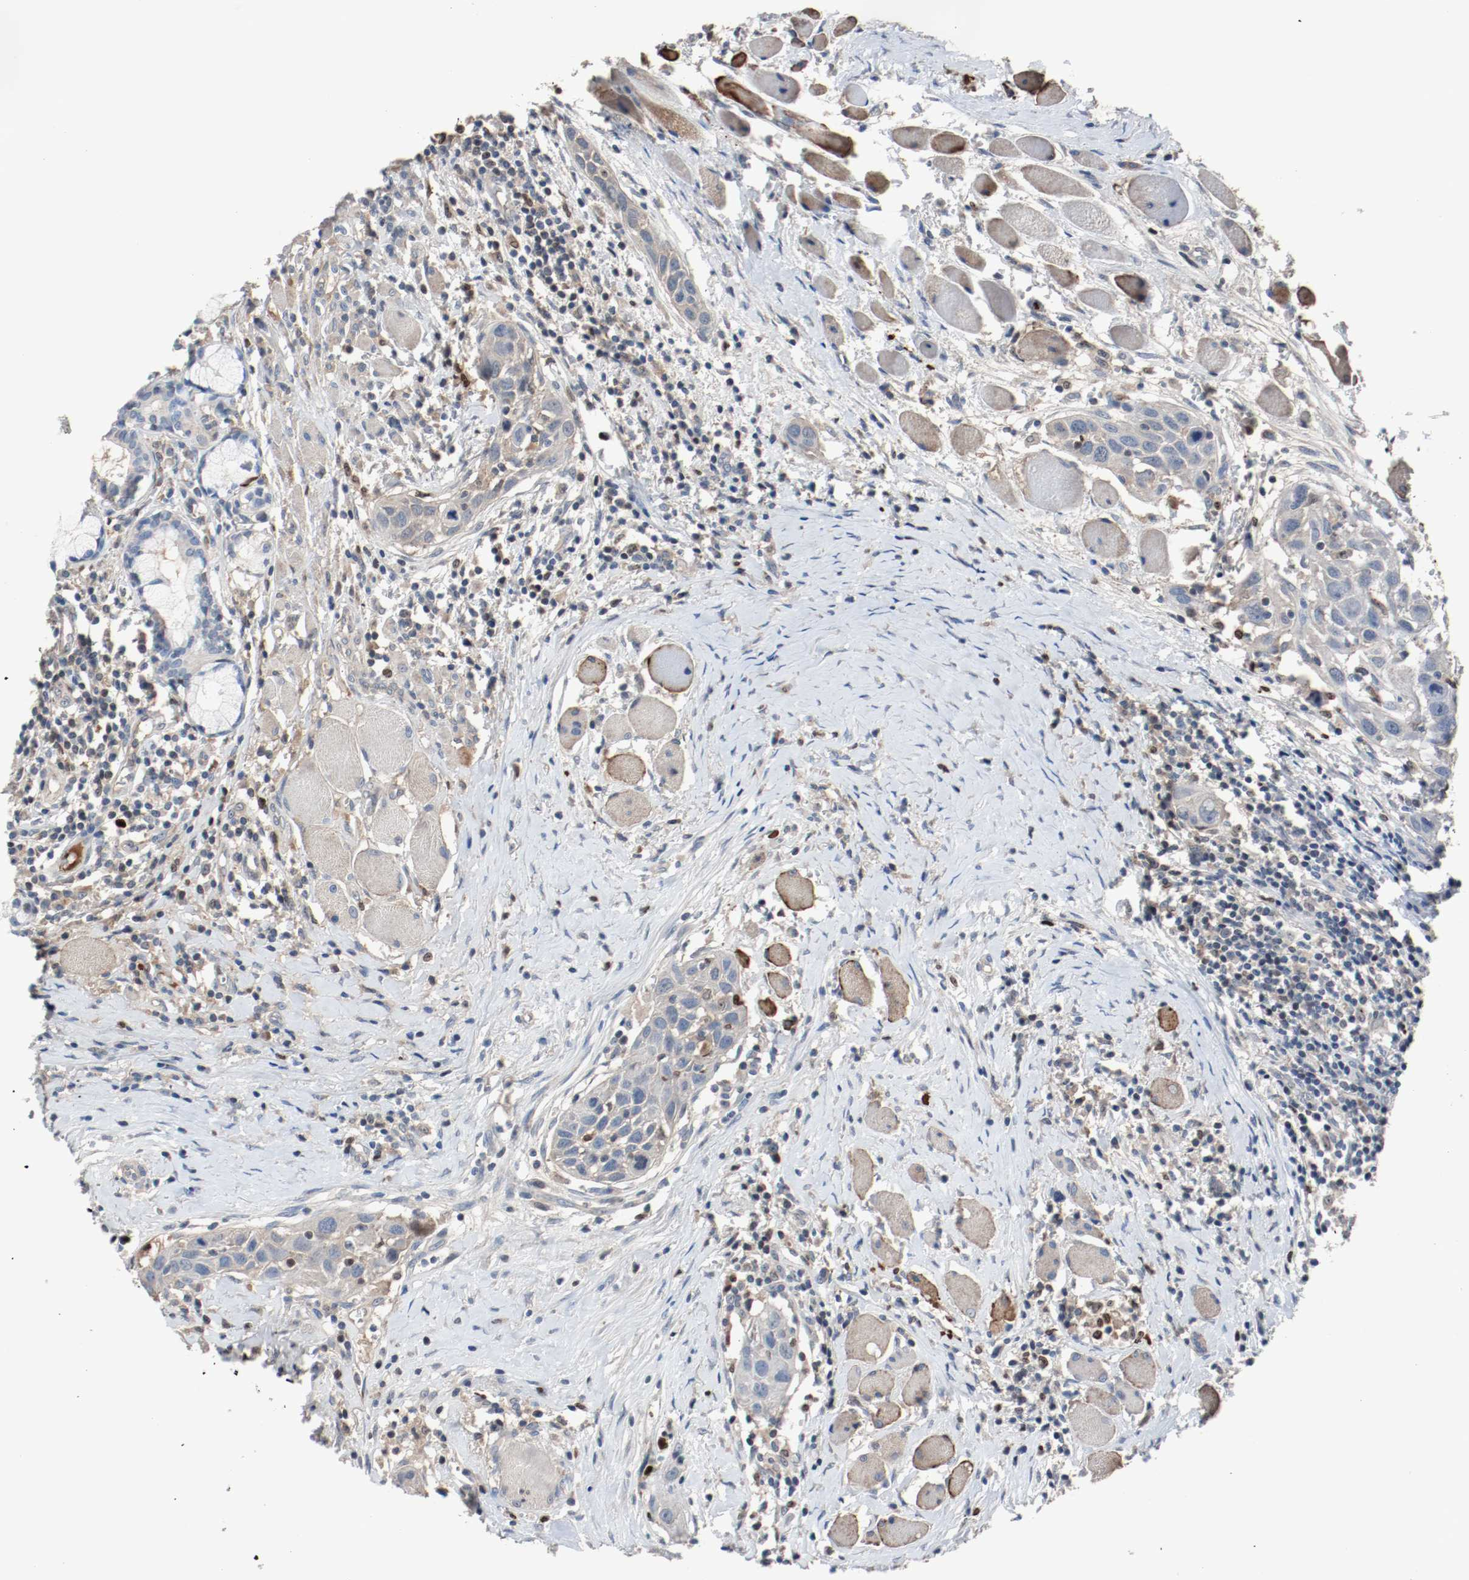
{"staining": {"intensity": "negative", "quantity": "none", "location": "none"}, "tissue": "head and neck cancer", "cell_type": "Tumor cells", "image_type": "cancer", "snomed": [{"axis": "morphology", "description": "Squamous cell carcinoma, NOS"}, {"axis": "topography", "description": "Oral tissue"}, {"axis": "topography", "description": "Head-Neck"}], "caption": "DAB immunohistochemical staining of squamous cell carcinoma (head and neck) reveals no significant expression in tumor cells.", "gene": "BLK", "patient": {"sex": "female", "age": 50}}